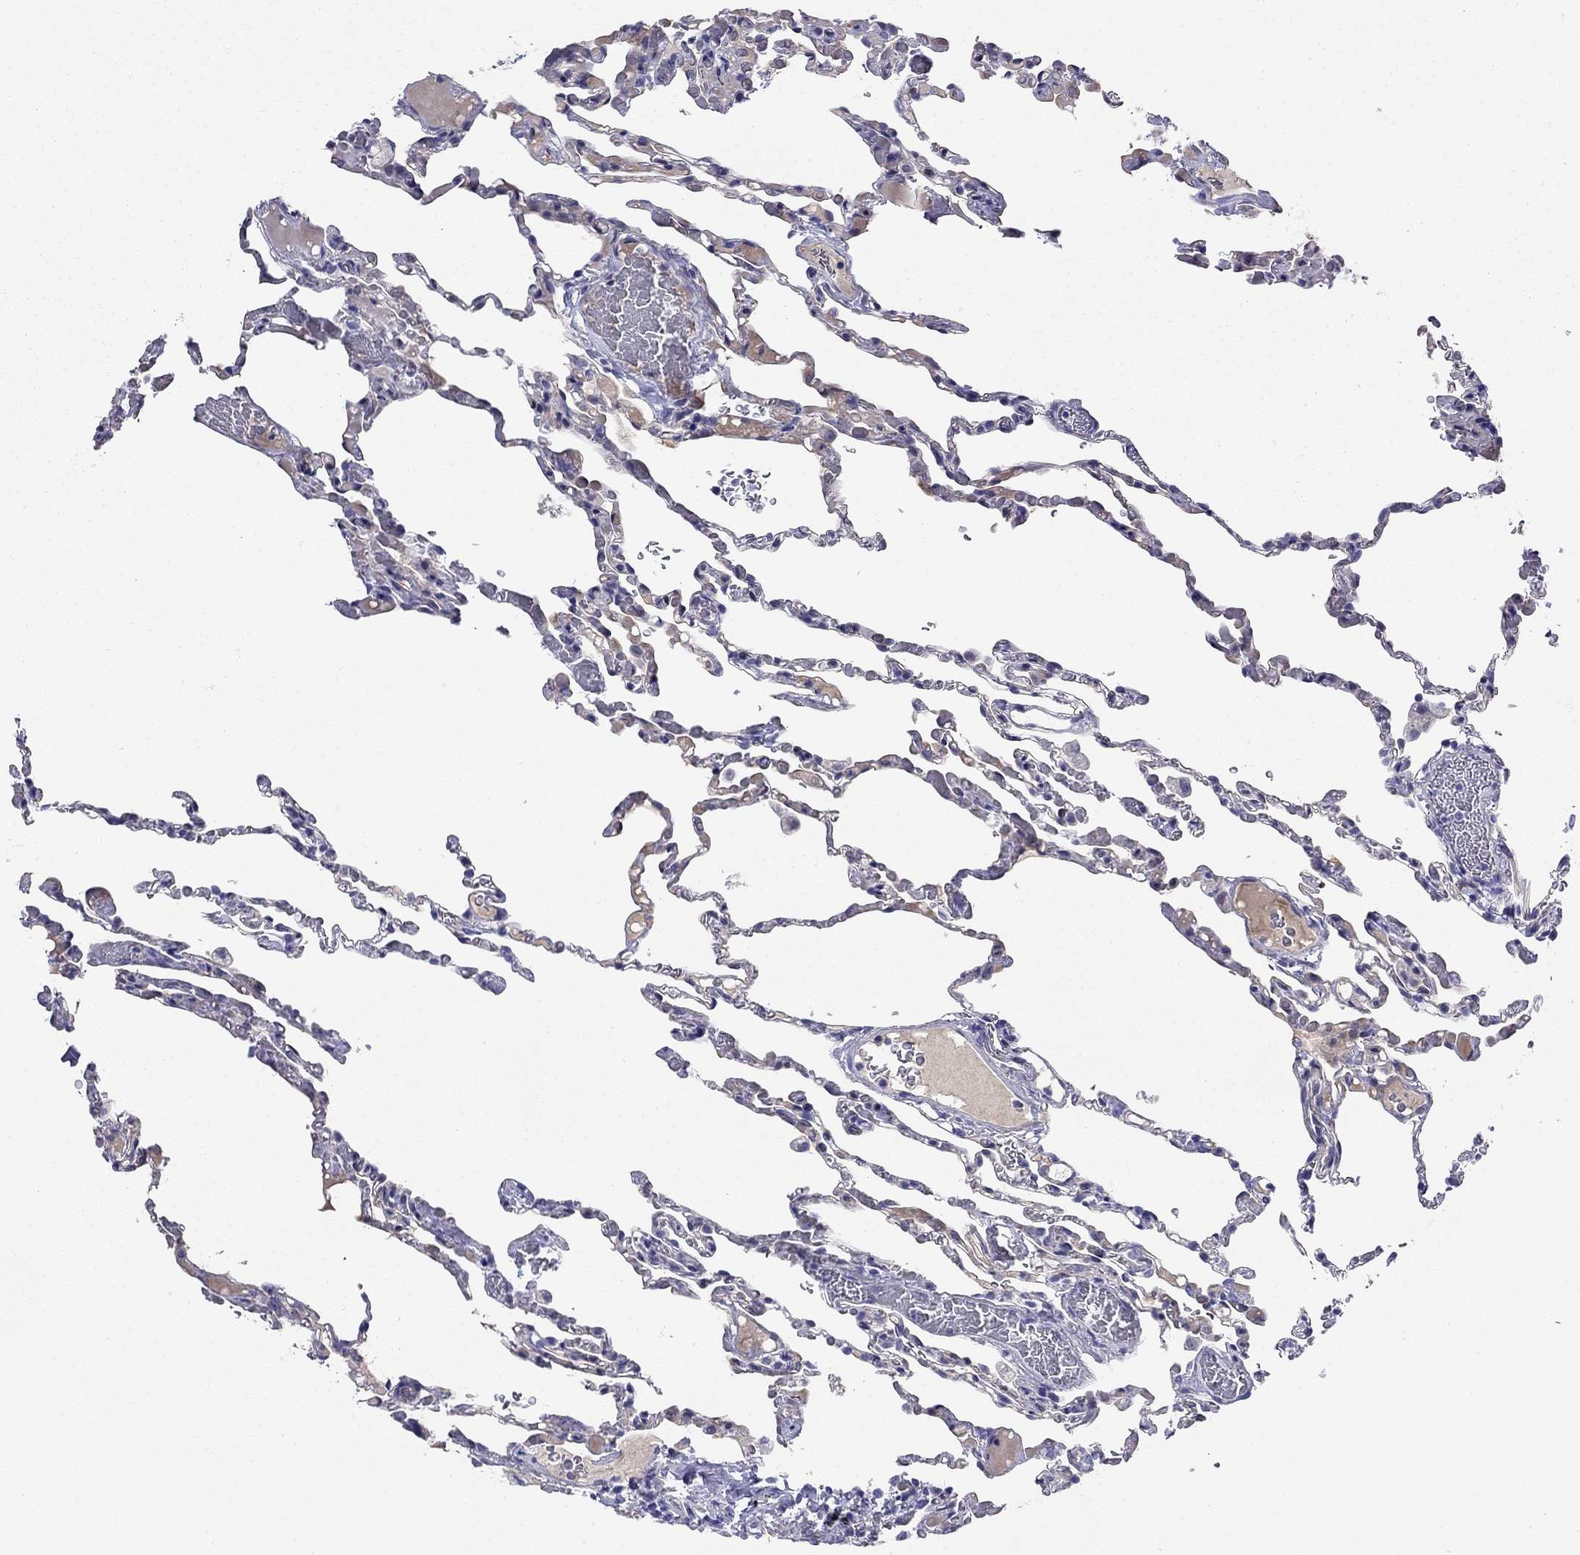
{"staining": {"intensity": "negative", "quantity": "none", "location": "none"}, "tissue": "lung", "cell_type": "Alveolar cells", "image_type": "normal", "snomed": [{"axis": "morphology", "description": "Normal tissue, NOS"}, {"axis": "topography", "description": "Lung"}], "caption": "The immunohistochemistry (IHC) histopathology image has no significant positivity in alveolar cells of lung.", "gene": "CMYA5", "patient": {"sex": "female", "age": 43}}